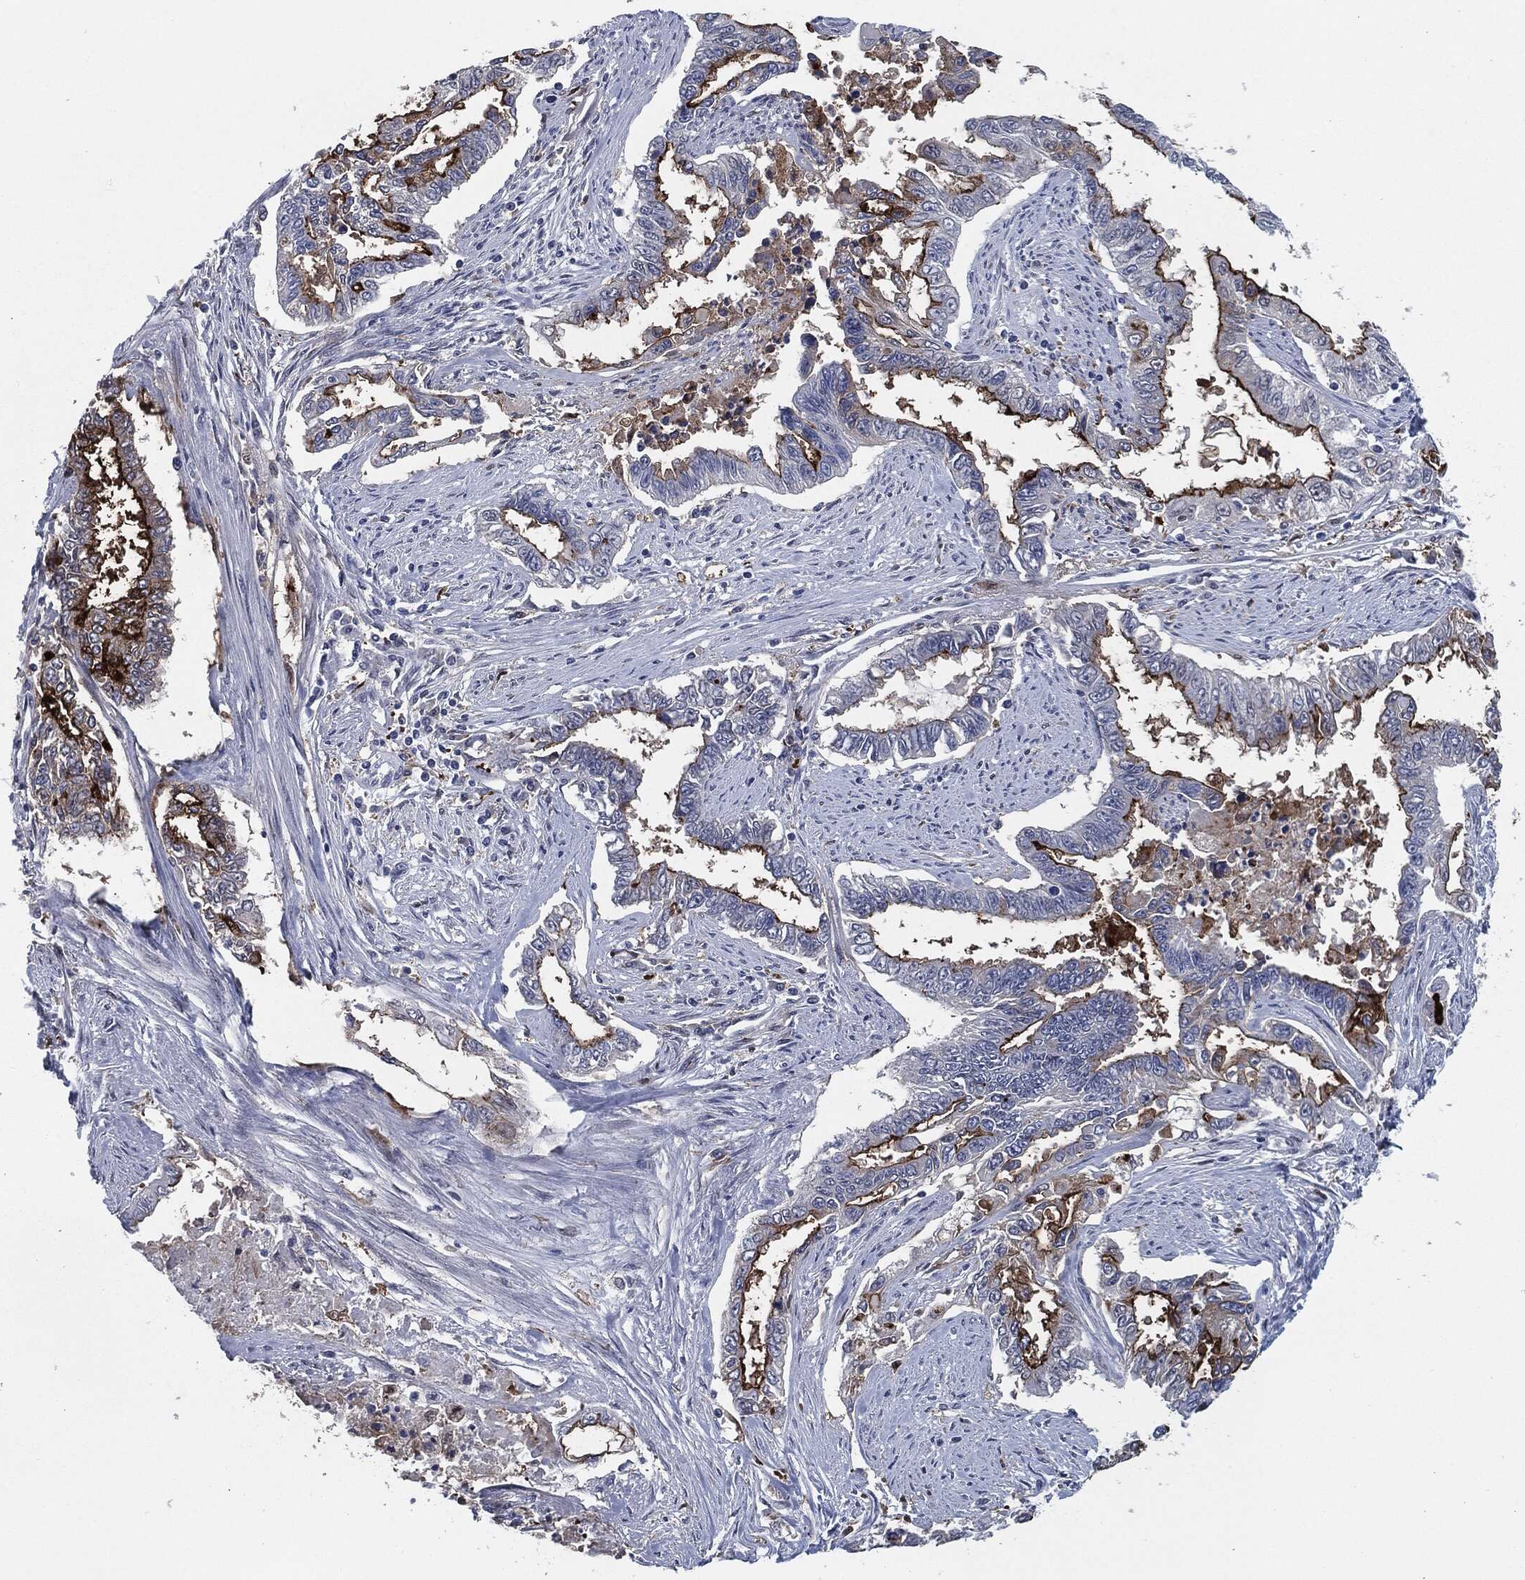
{"staining": {"intensity": "strong", "quantity": "25%-75%", "location": "cytoplasmic/membranous"}, "tissue": "endometrial cancer", "cell_type": "Tumor cells", "image_type": "cancer", "snomed": [{"axis": "morphology", "description": "Adenocarcinoma, NOS"}, {"axis": "topography", "description": "Uterus"}], "caption": "The immunohistochemical stain shows strong cytoplasmic/membranous staining in tumor cells of endometrial cancer (adenocarcinoma) tissue. Immunohistochemistry (ihc) stains the protein of interest in brown and the nuclei are stained blue.", "gene": "PROM1", "patient": {"sex": "female", "age": 59}}